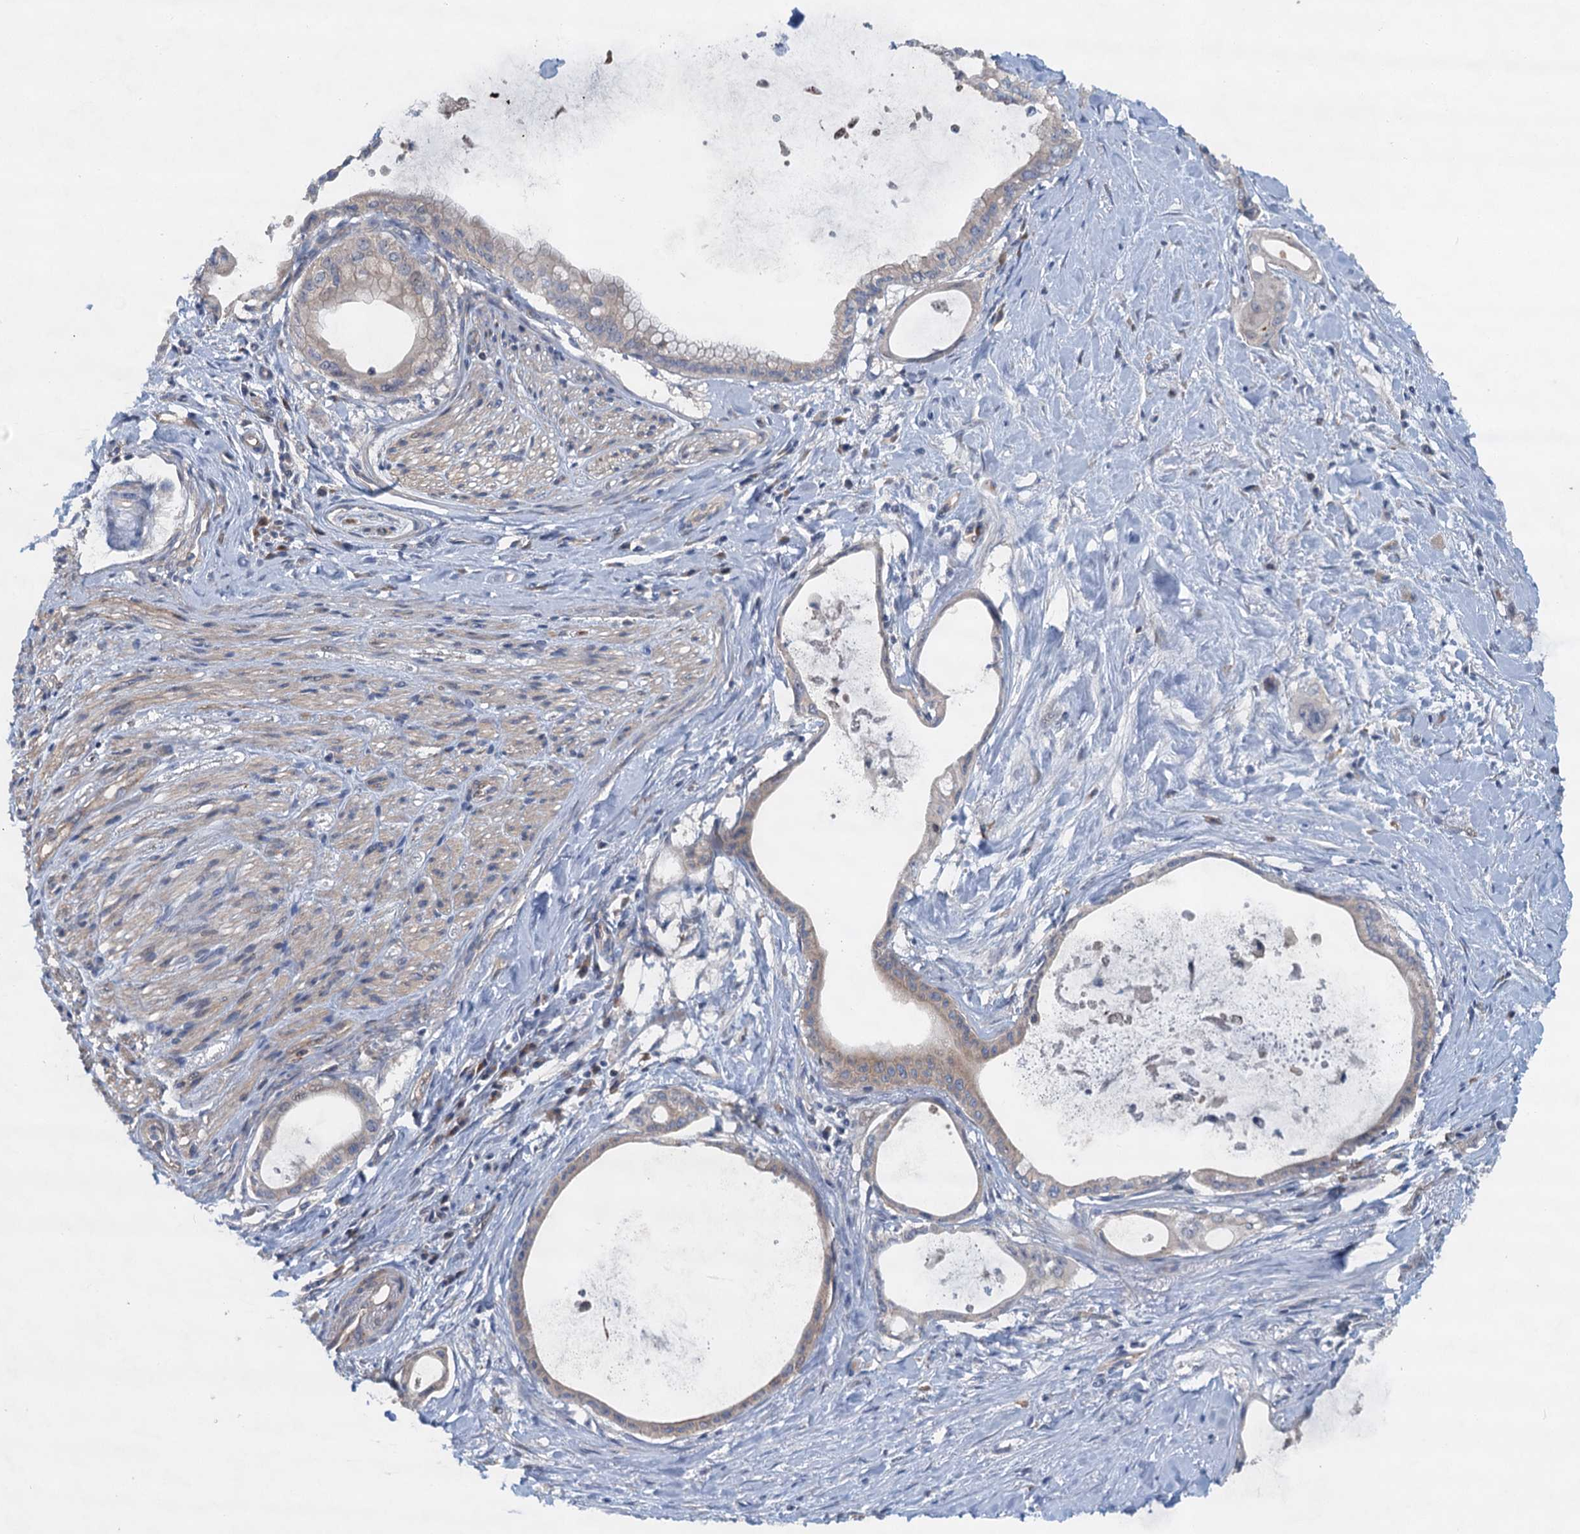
{"staining": {"intensity": "weak", "quantity": "<25%", "location": "cytoplasmic/membranous"}, "tissue": "pancreatic cancer", "cell_type": "Tumor cells", "image_type": "cancer", "snomed": [{"axis": "morphology", "description": "Adenocarcinoma, NOS"}, {"axis": "topography", "description": "Pancreas"}], "caption": "Tumor cells show no significant protein positivity in adenocarcinoma (pancreatic). The staining was performed using DAB to visualize the protein expression in brown, while the nuclei were stained in blue with hematoxylin (Magnification: 20x).", "gene": "NBEA", "patient": {"sex": "male", "age": 72}}